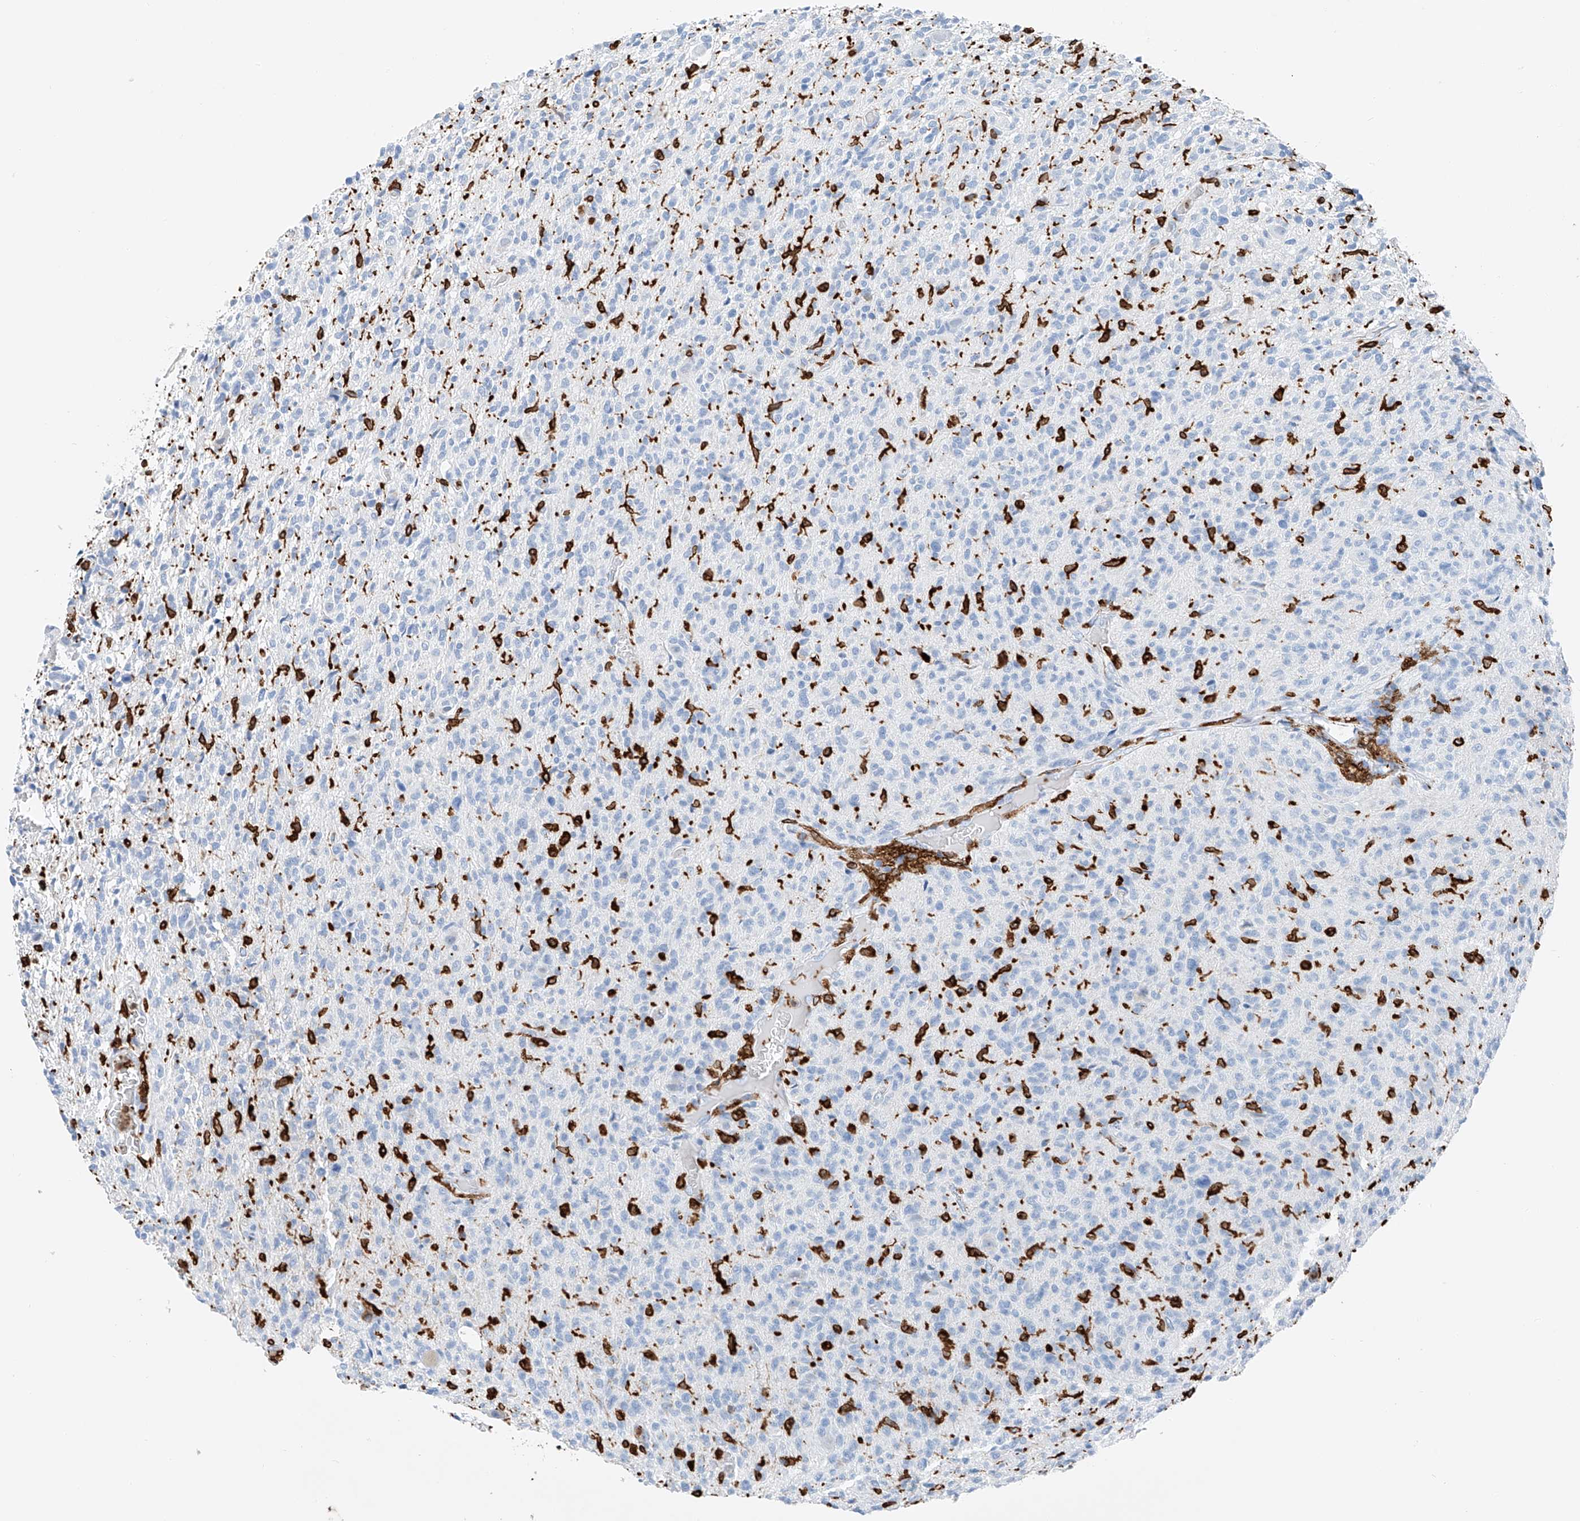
{"staining": {"intensity": "negative", "quantity": "none", "location": "none"}, "tissue": "glioma", "cell_type": "Tumor cells", "image_type": "cancer", "snomed": [{"axis": "morphology", "description": "Glioma, malignant, High grade"}, {"axis": "topography", "description": "Brain"}], "caption": "DAB immunohistochemical staining of human glioma reveals no significant expression in tumor cells. The staining was performed using DAB (3,3'-diaminobenzidine) to visualize the protein expression in brown, while the nuclei were stained in blue with hematoxylin (Magnification: 20x).", "gene": "TBXAS1", "patient": {"sex": "female", "age": 57}}